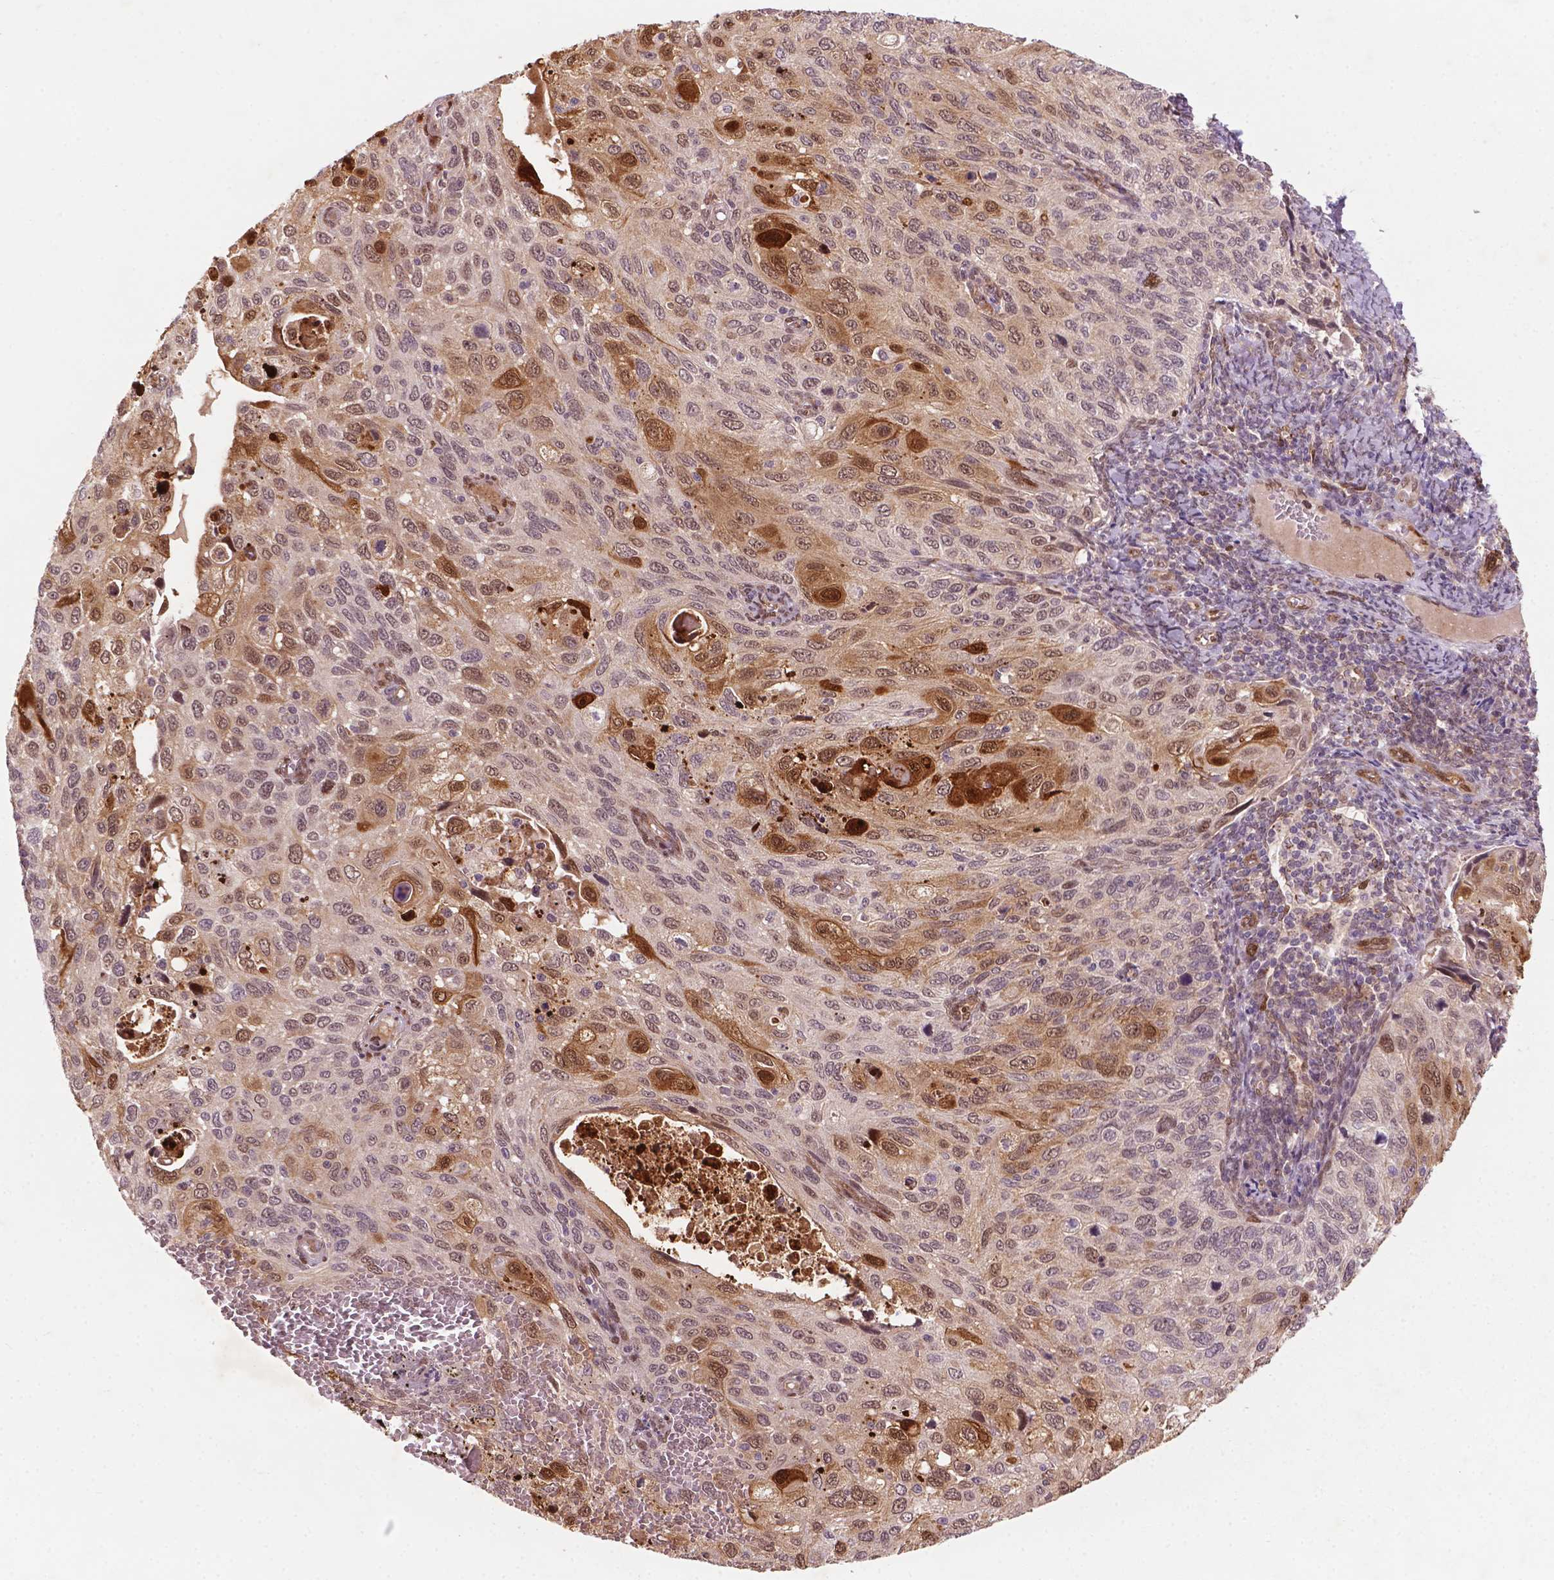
{"staining": {"intensity": "moderate", "quantity": ">75%", "location": "cytoplasmic/membranous,nuclear"}, "tissue": "cervical cancer", "cell_type": "Tumor cells", "image_type": "cancer", "snomed": [{"axis": "morphology", "description": "Squamous cell carcinoma, NOS"}, {"axis": "topography", "description": "Cervix"}], "caption": "Squamous cell carcinoma (cervical) tissue displays moderate cytoplasmic/membranous and nuclear positivity in approximately >75% of tumor cells", "gene": "NFAT5", "patient": {"sex": "female", "age": 70}}